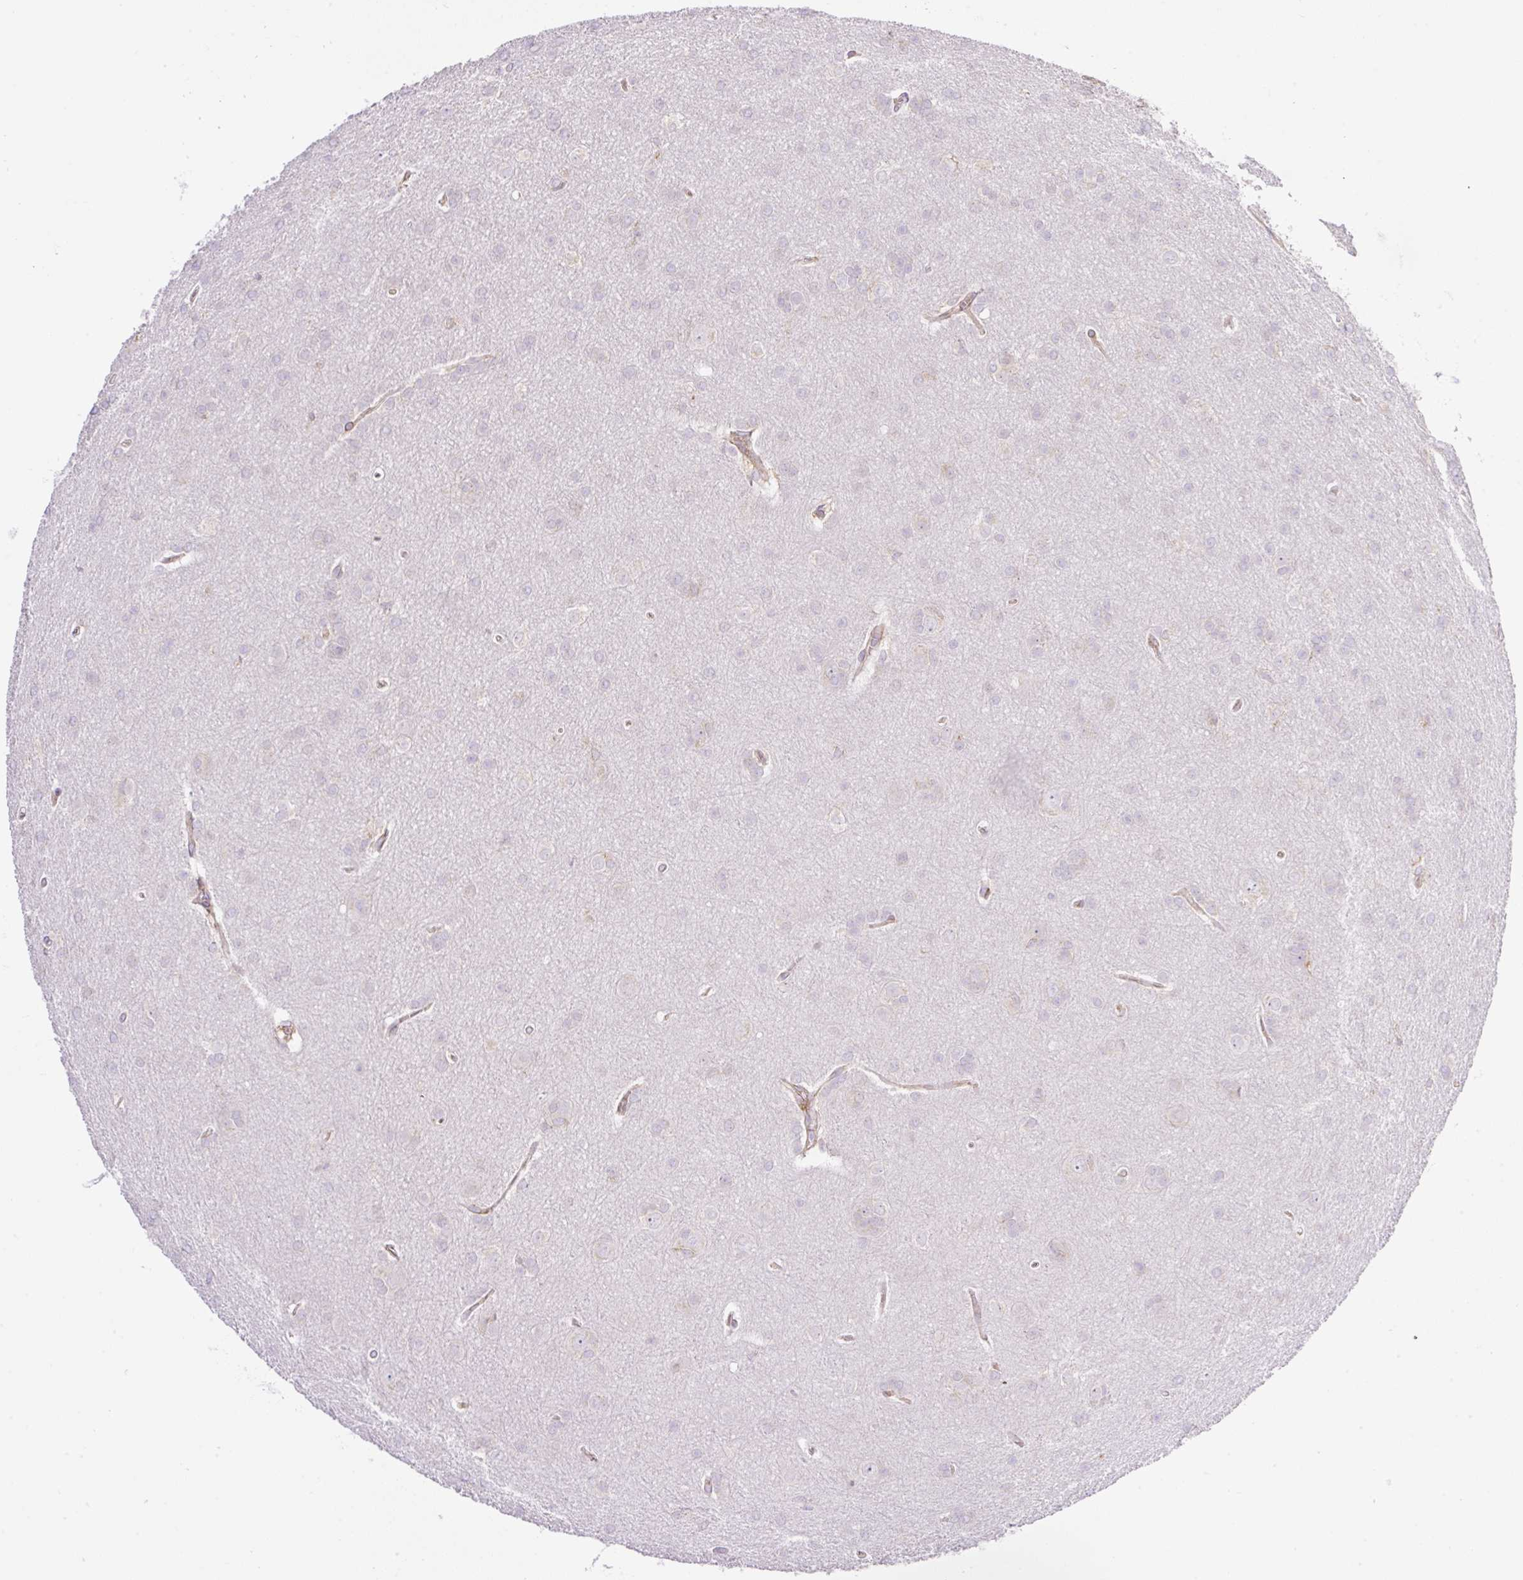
{"staining": {"intensity": "negative", "quantity": "none", "location": "none"}, "tissue": "glioma", "cell_type": "Tumor cells", "image_type": "cancer", "snomed": [{"axis": "morphology", "description": "Glioma, malignant, Low grade"}, {"axis": "topography", "description": "Brain"}], "caption": "Malignant glioma (low-grade) stained for a protein using IHC reveals no staining tumor cells.", "gene": "POFUT1", "patient": {"sex": "female", "age": 32}}